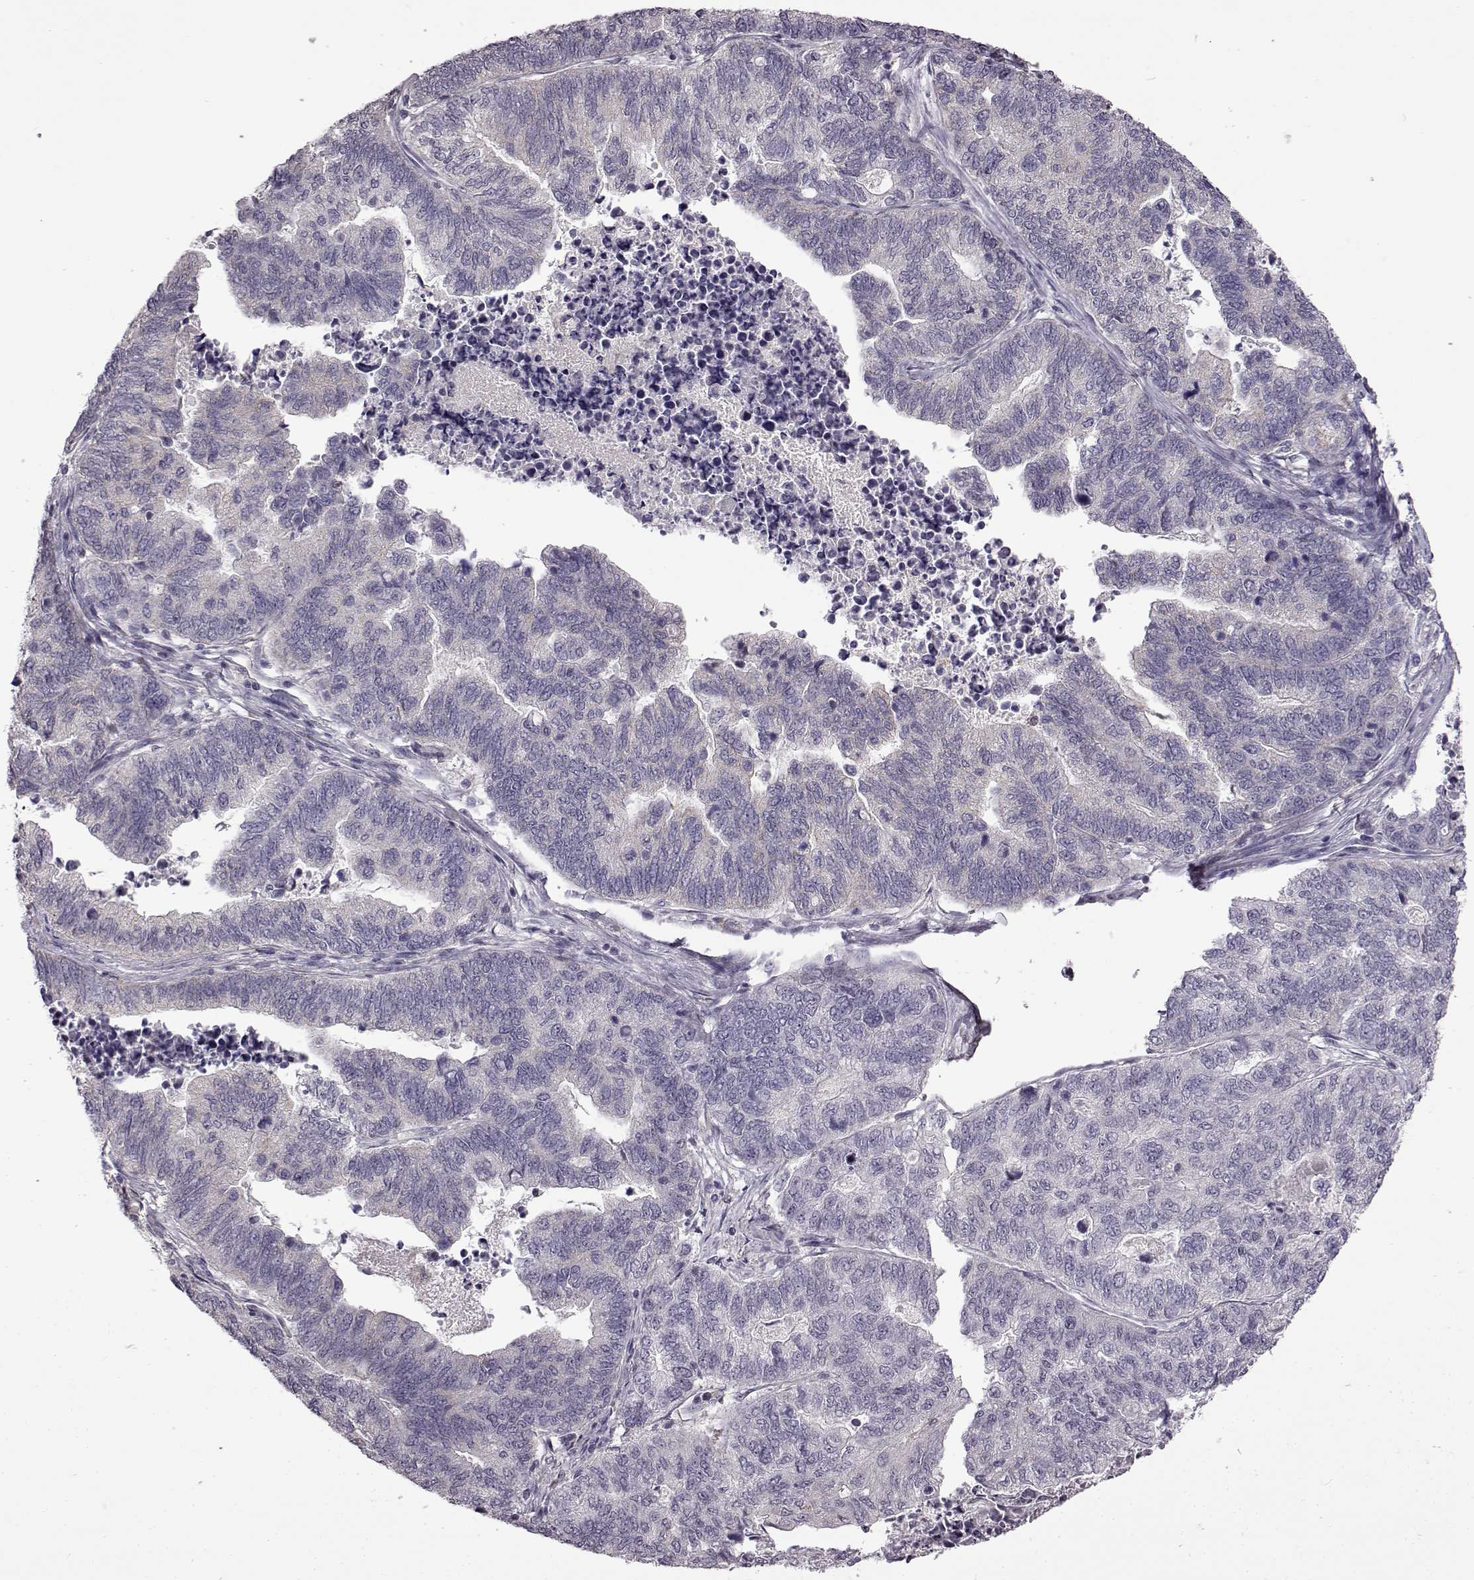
{"staining": {"intensity": "negative", "quantity": "none", "location": "none"}, "tissue": "stomach cancer", "cell_type": "Tumor cells", "image_type": "cancer", "snomed": [{"axis": "morphology", "description": "Adenocarcinoma, NOS"}, {"axis": "topography", "description": "Stomach, upper"}], "caption": "This is an IHC histopathology image of stomach cancer. There is no staining in tumor cells.", "gene": "B3GNT6", "patient": {"sex": "female", "age": 67}}